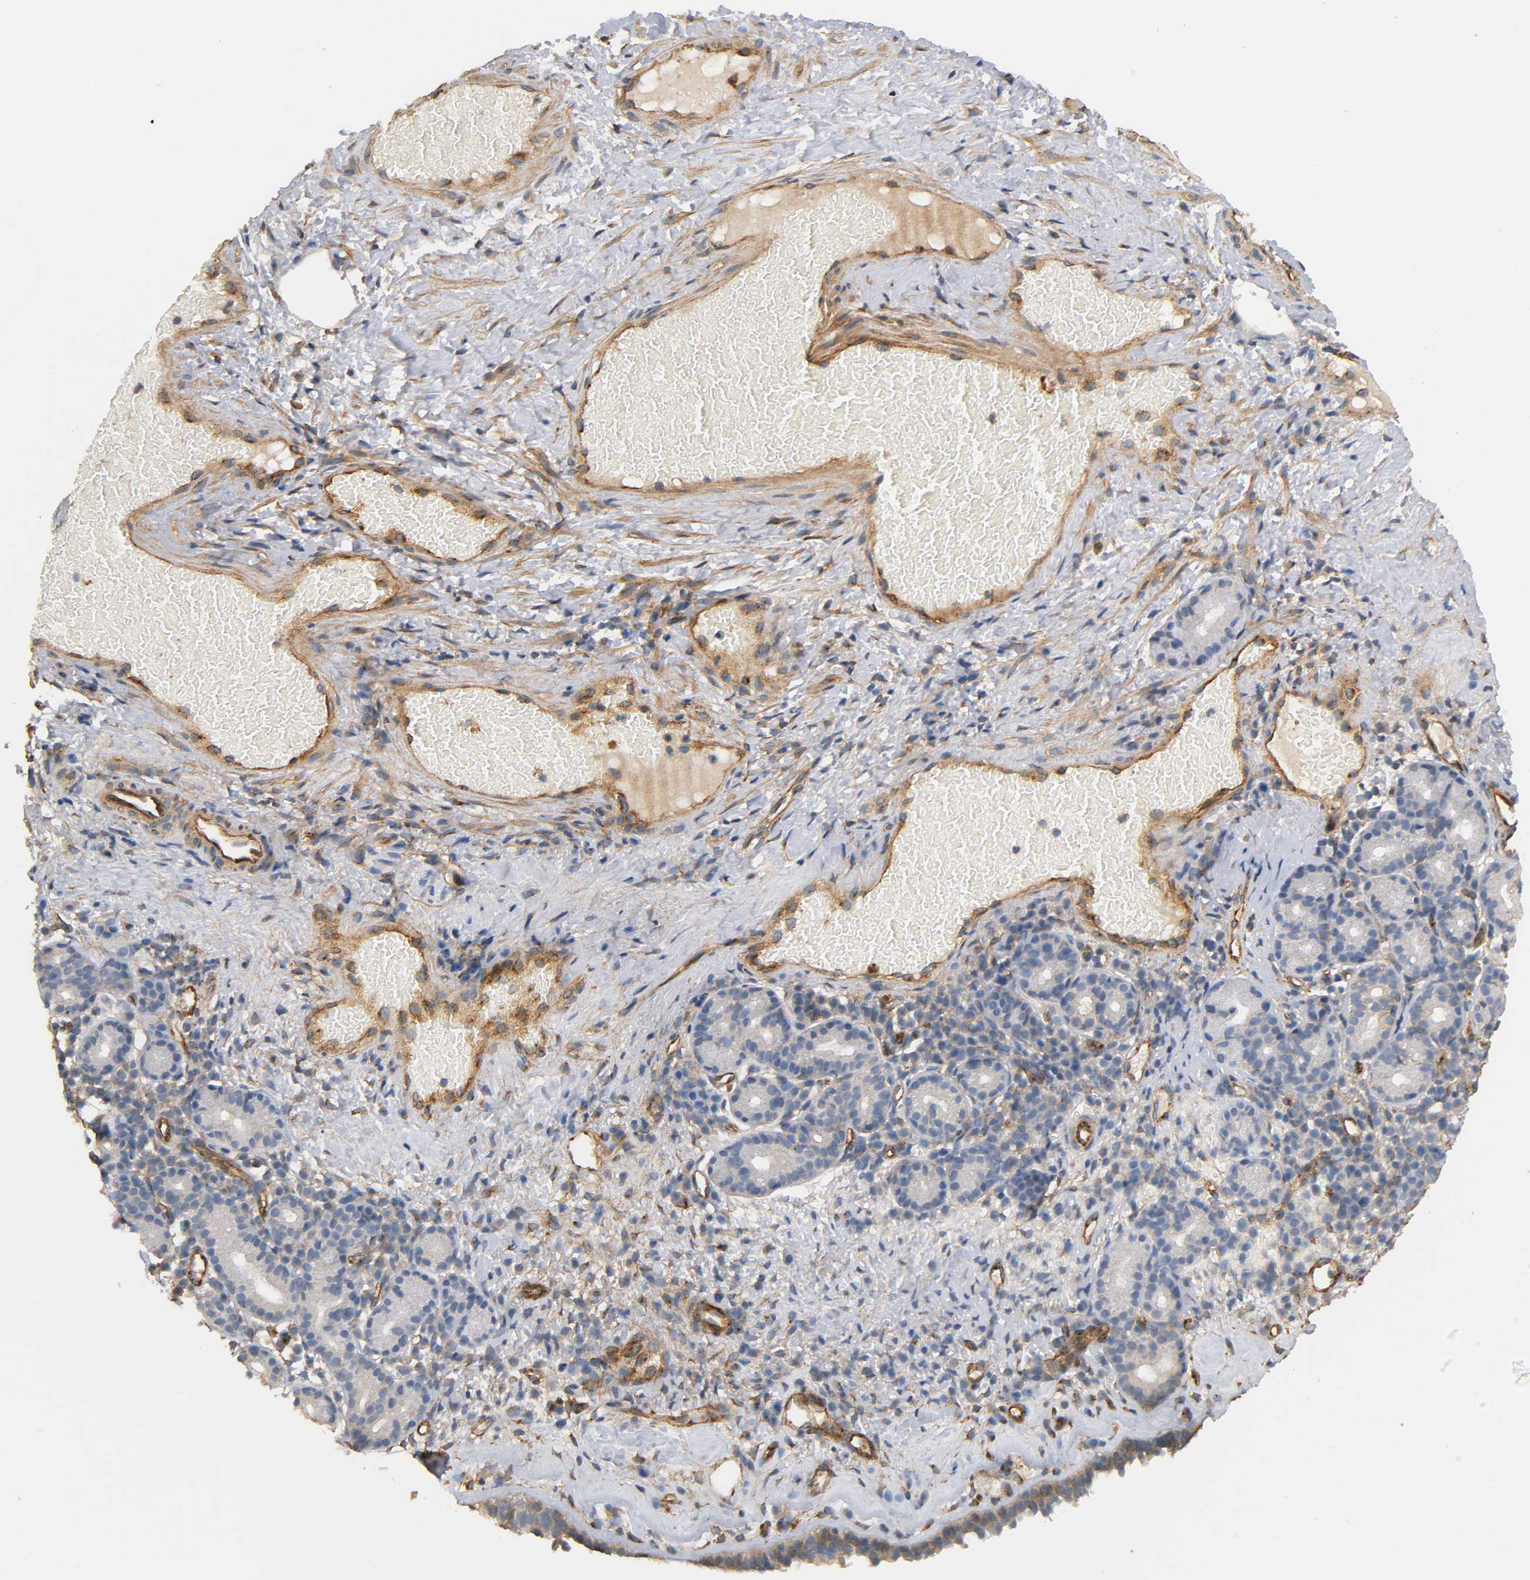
{"staining": {"intensity": "moderate", "quantity": "25%-75%", "location": "cytoplasmic/membranous"}, "tissue": "nasopharynx", "cell_type": "Respiratory epithelial cells", "image_type": "normal", "snomed": [{"axis": "morphology", "description": "Normal tissue, NOS"}, {"axis": "morphology", "description": "Inflammation, NOS"}, {"axis": "topography", "description": "Nasopharynx"}], "caption": "Benign nasopharynx exhibits moderate cytoplasmic/membranous expression in approximately 25%-75% of respiratory epithelial cells, visualized by immunohistochemistry. (Stains: DAB (3,3'-diaminobenzidine) in brown, nuclei in blue, Microscopy: brightfield microscopy at high magnification).", "gene": "IFITM2", "patient": {"sex": "female", "age": 55}}